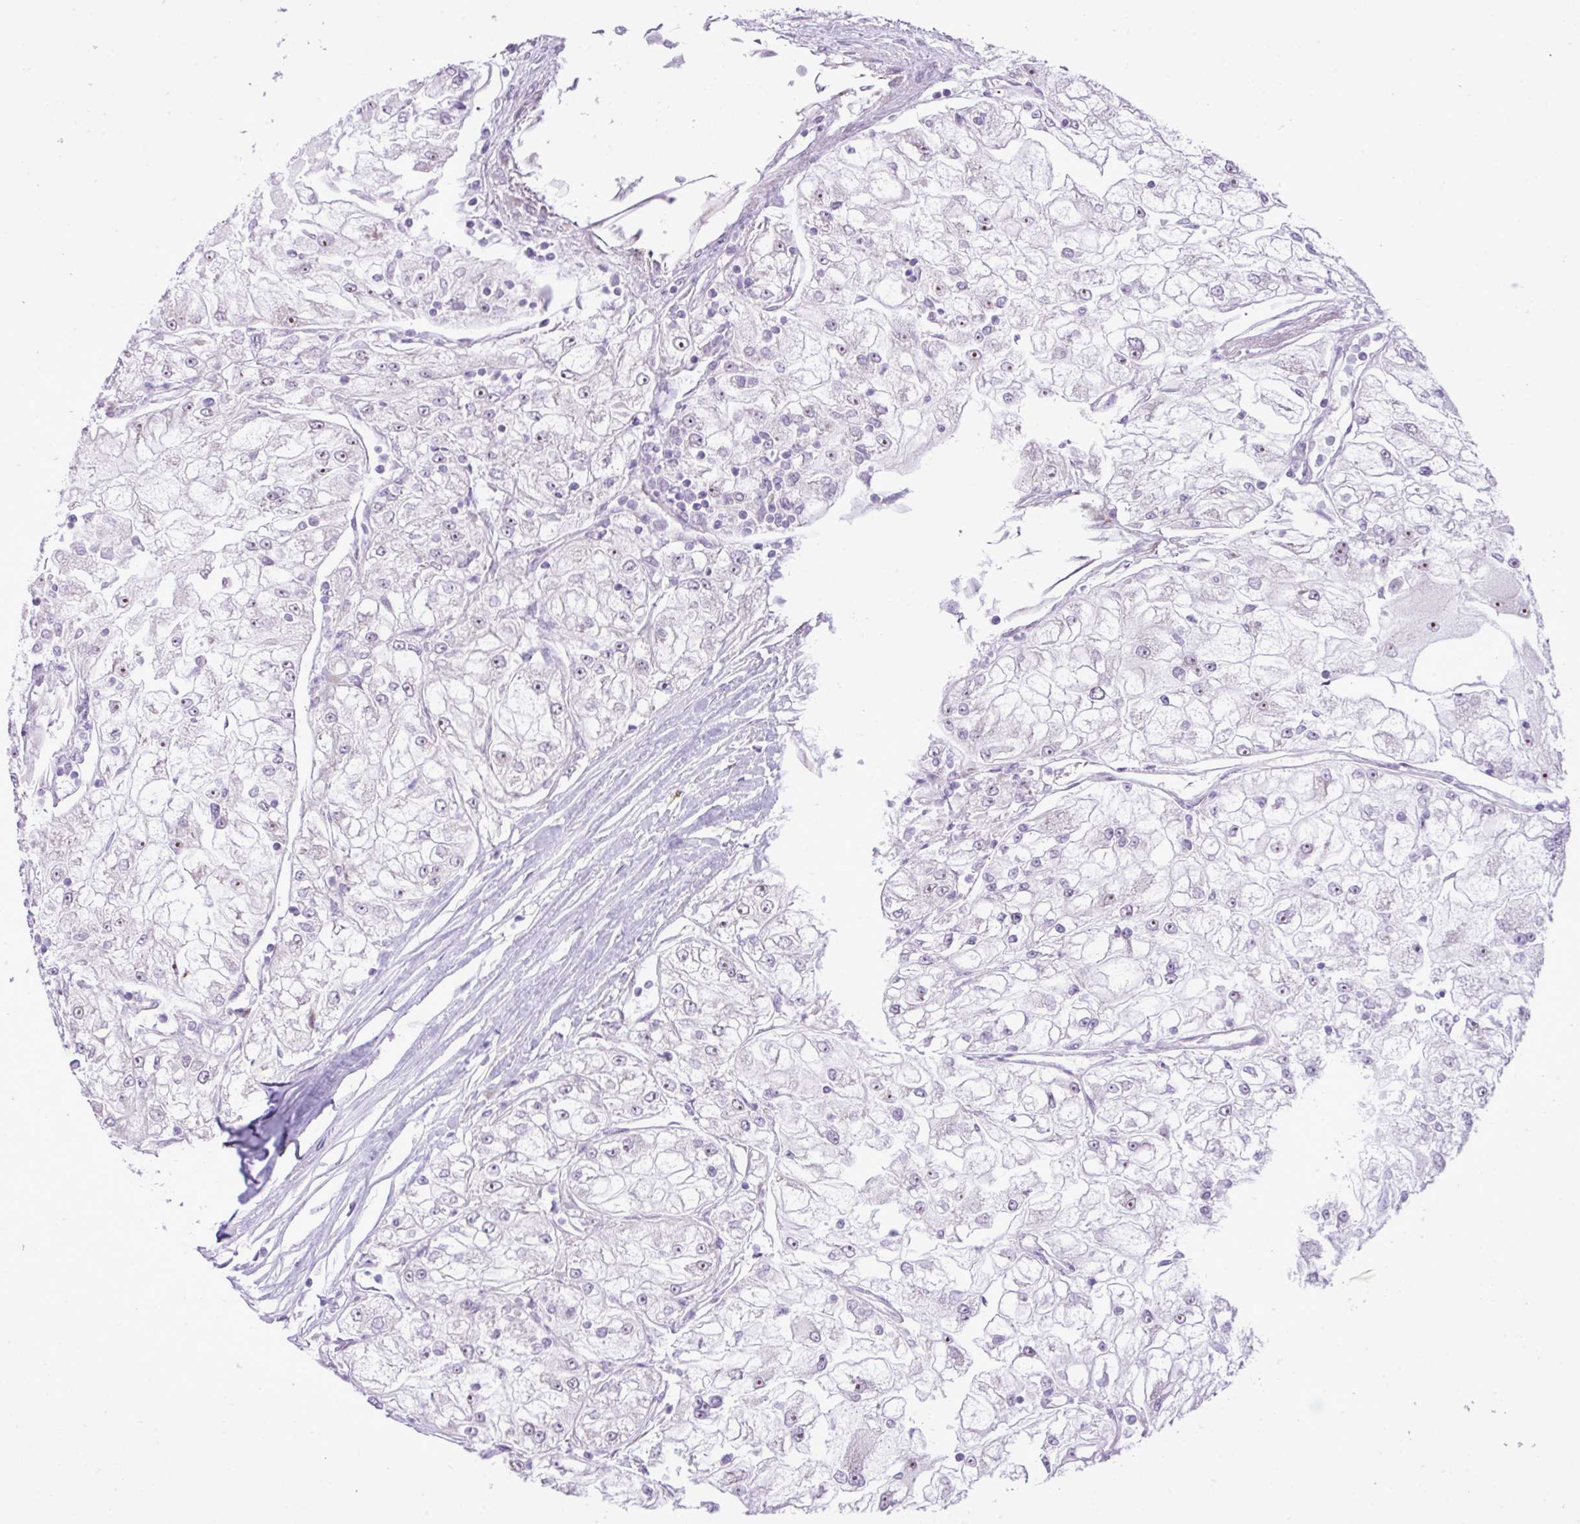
{"staining": {"intensity": "weak", "quantity": "<25%", "location": "nuclear"}, "tissue": "renal cancer", "cell_type": "Tumor cells", "image_type": "cancer", "snomed": [{"axis": "morphology", "description": "Adenocarcinoma, NOS"}, {"axis": "topography", "description": "Kidney"}], "caption": "The IHC photomicrograph has no significant expression in tumor cells of renal cancer (adenocarcinoma) tissue. (Brightfield microscopy of DAB (3,3'-diaminobenzidine) immunohistochemistry (IHC) at high magnification).", "gene": "ELOA2", "patient": {"sex": "female", "age": 72}}